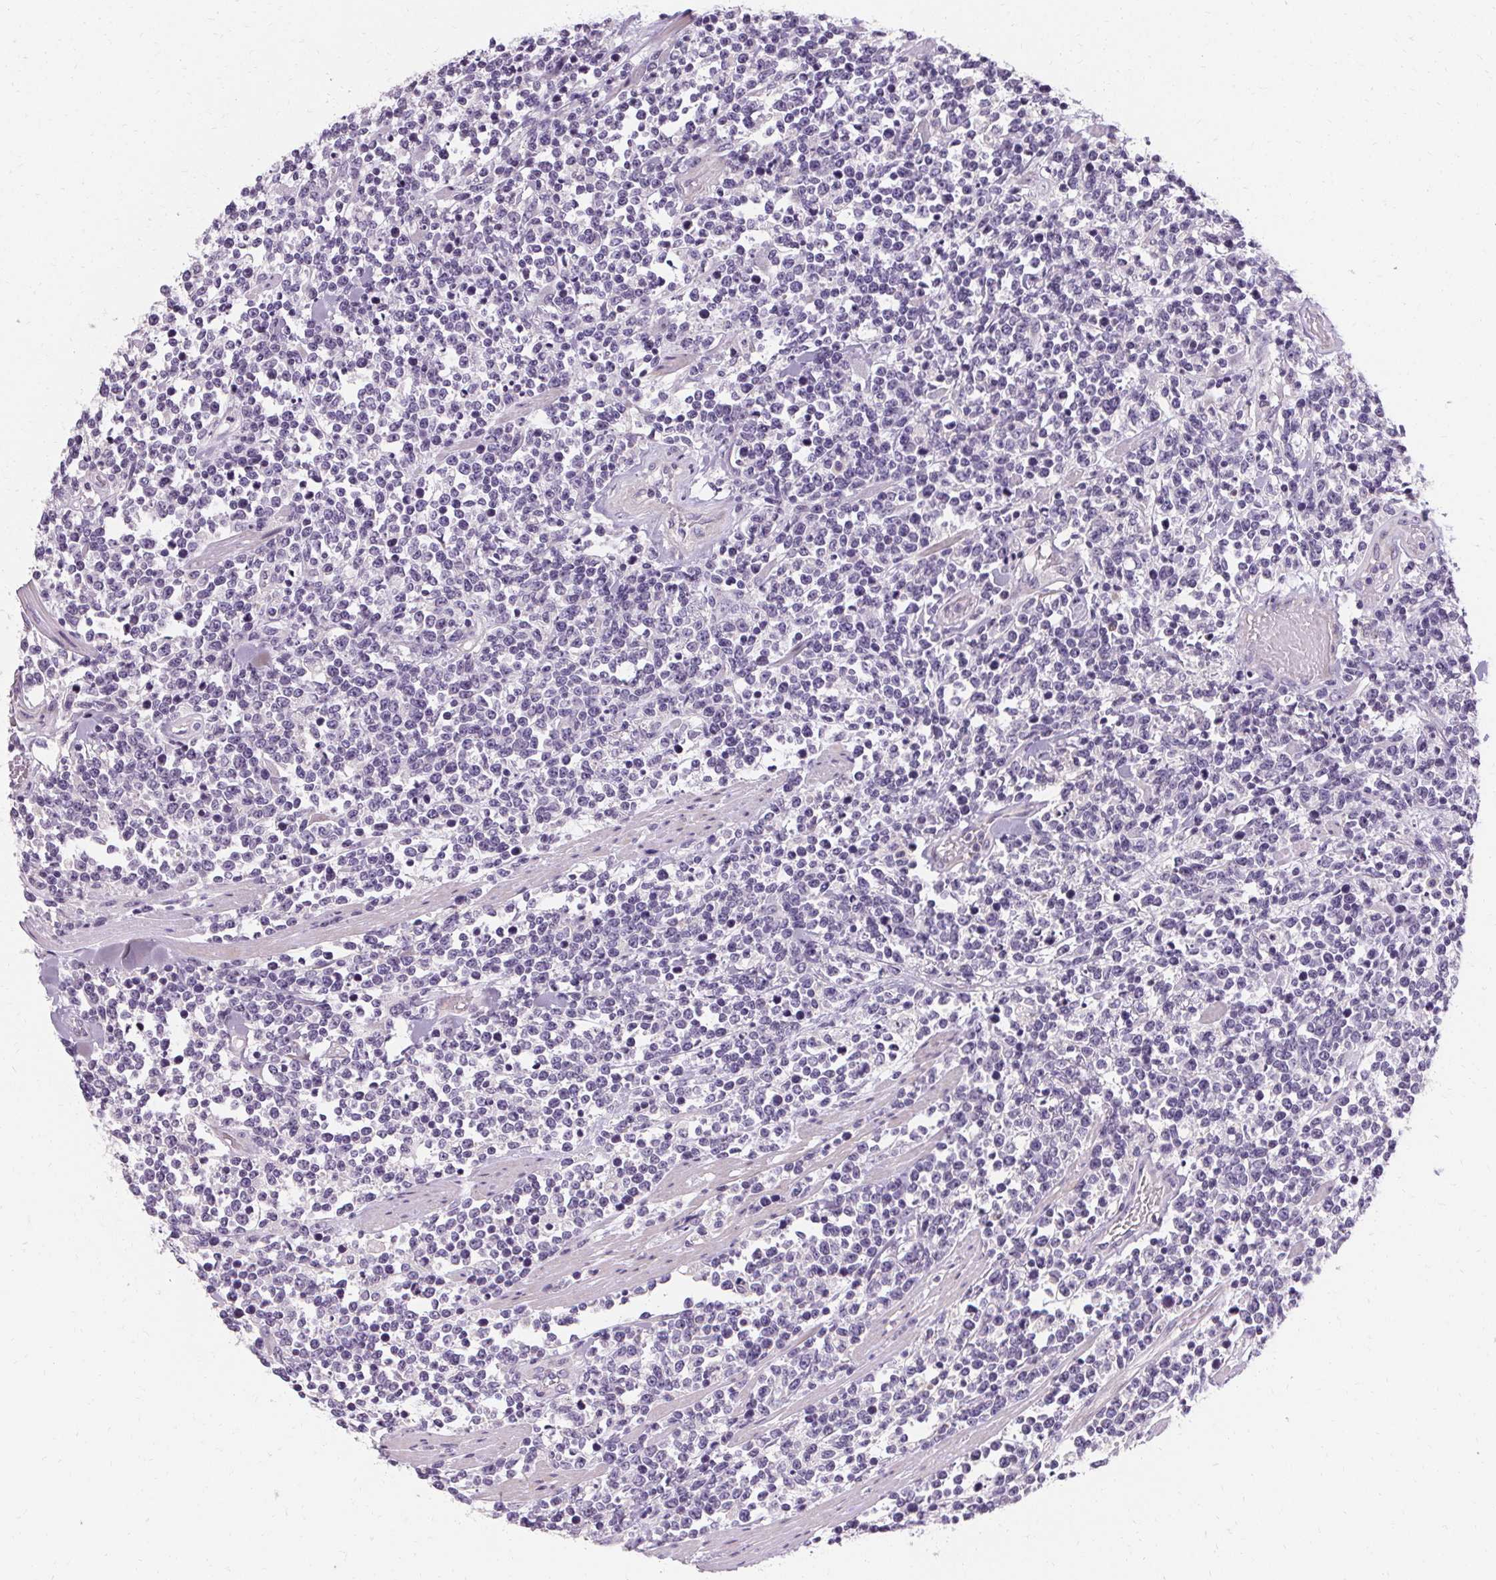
{"staining": {"intensity": "negative", "quantity": "none", "location": "none"}, "tissue": "lymphoma", "cell_type": "Tumor cells", "image_type": "cancer", "snomed": [{"axis": "morphology", "description": "Malignant lymphoma, non-Hodgkin's type, High grade"}, {"axis": "topography", "description": "Colon"}], "caption": "There is no significant positivity in tumor cells of lymphoma.", "gene": "TRIP13", "patient": {"sex": "male", "age": 82}}